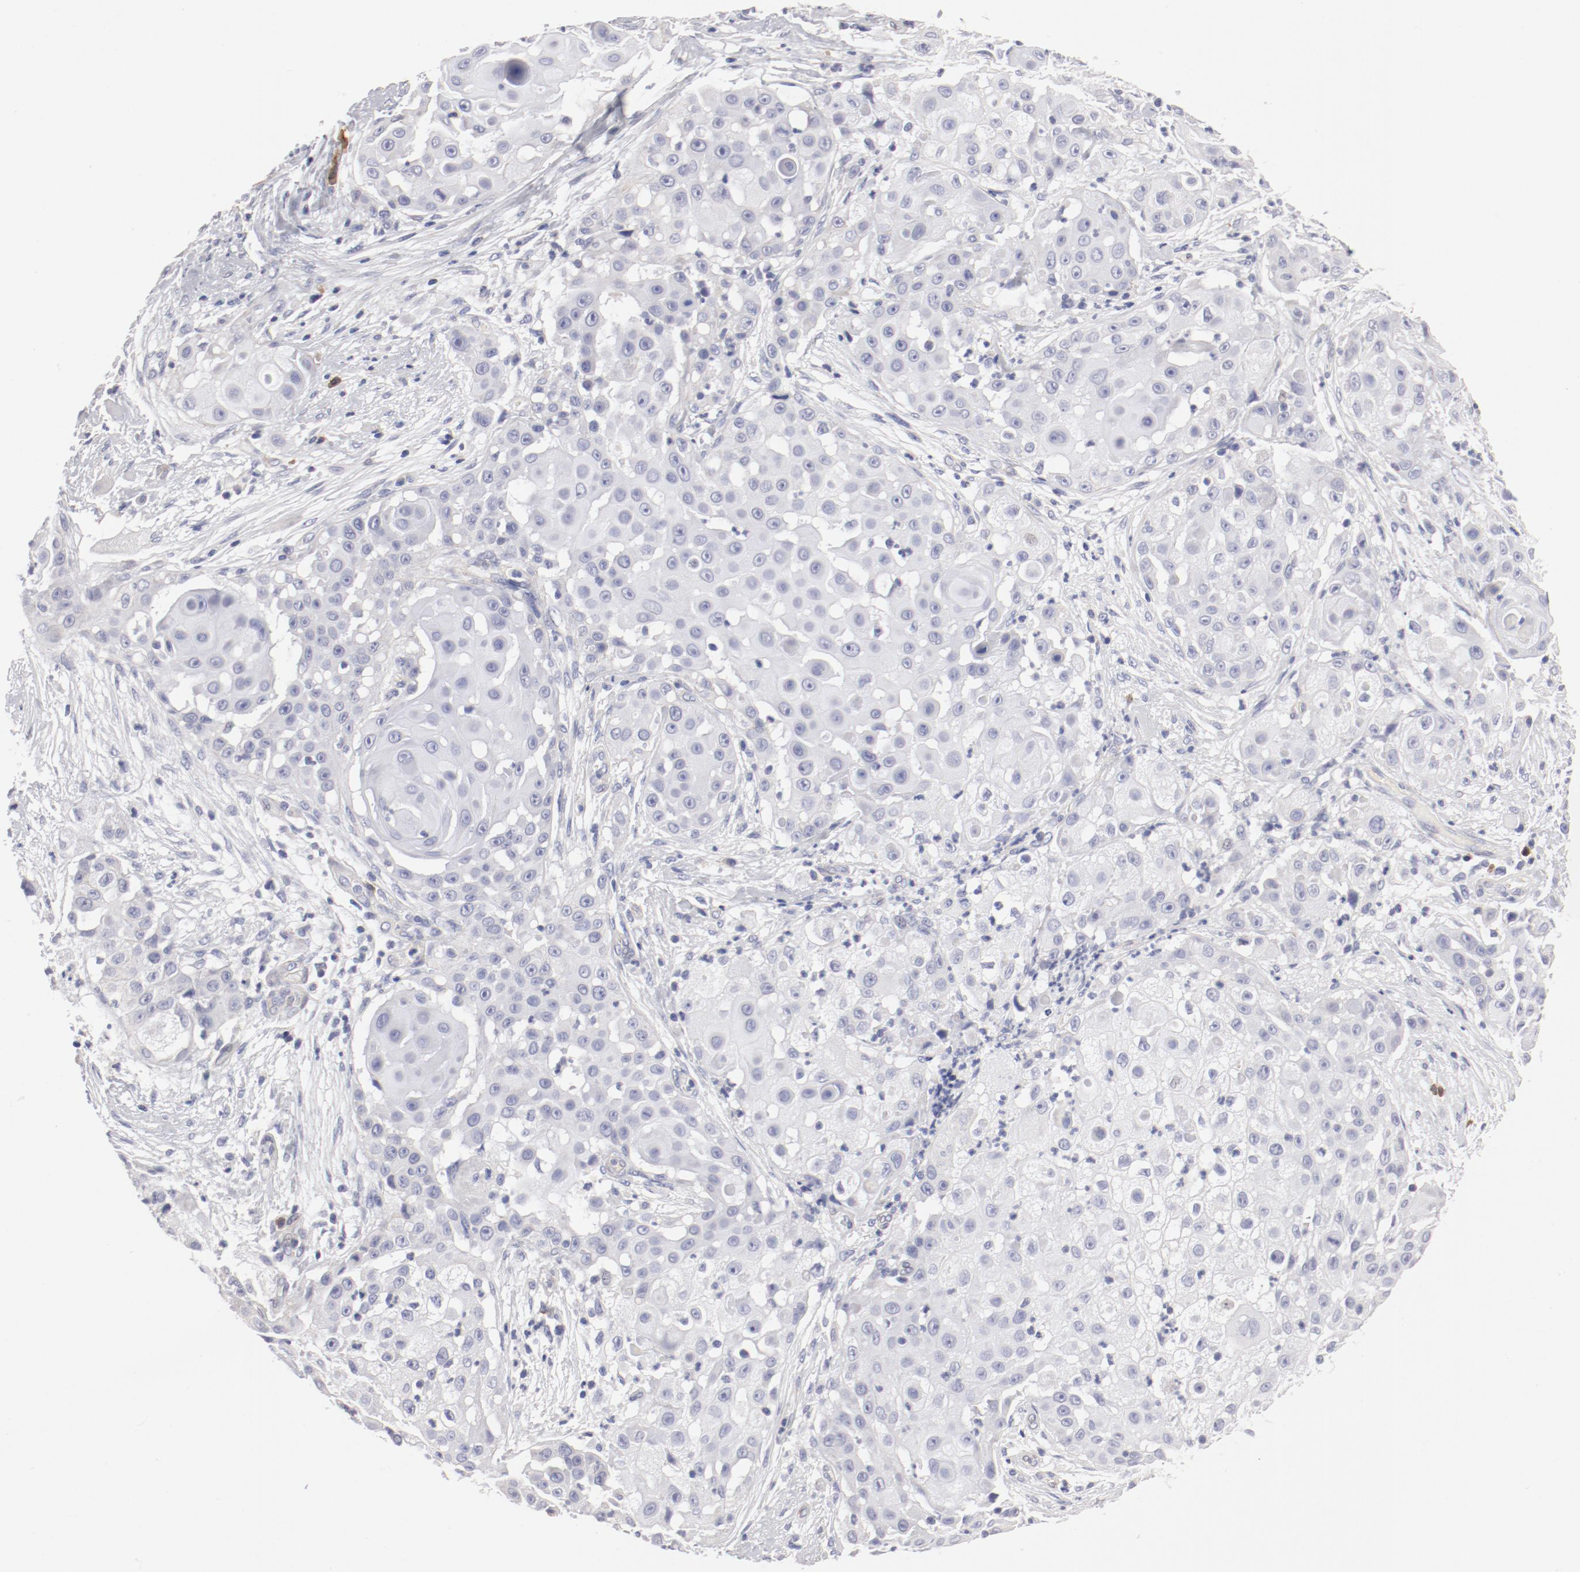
{"staining": {"intensity": "negative", "quantity": "none", "location": "none"}, "tissue": "skin cancer", "cell_type": "Tumor cells", "image_type": "cancer", "snomed": [{"axis": "morphology", "description": "Squamous cell carcinoma, NOS"}, {"axis": "topography", "description": "Skin"}], "caption": "This is an immunohistochemistry micrograph of human skin cancer. There is no expression in tumor cells.", "gene": "LAX1", "patient": {"sex": "female", "age": 57}}